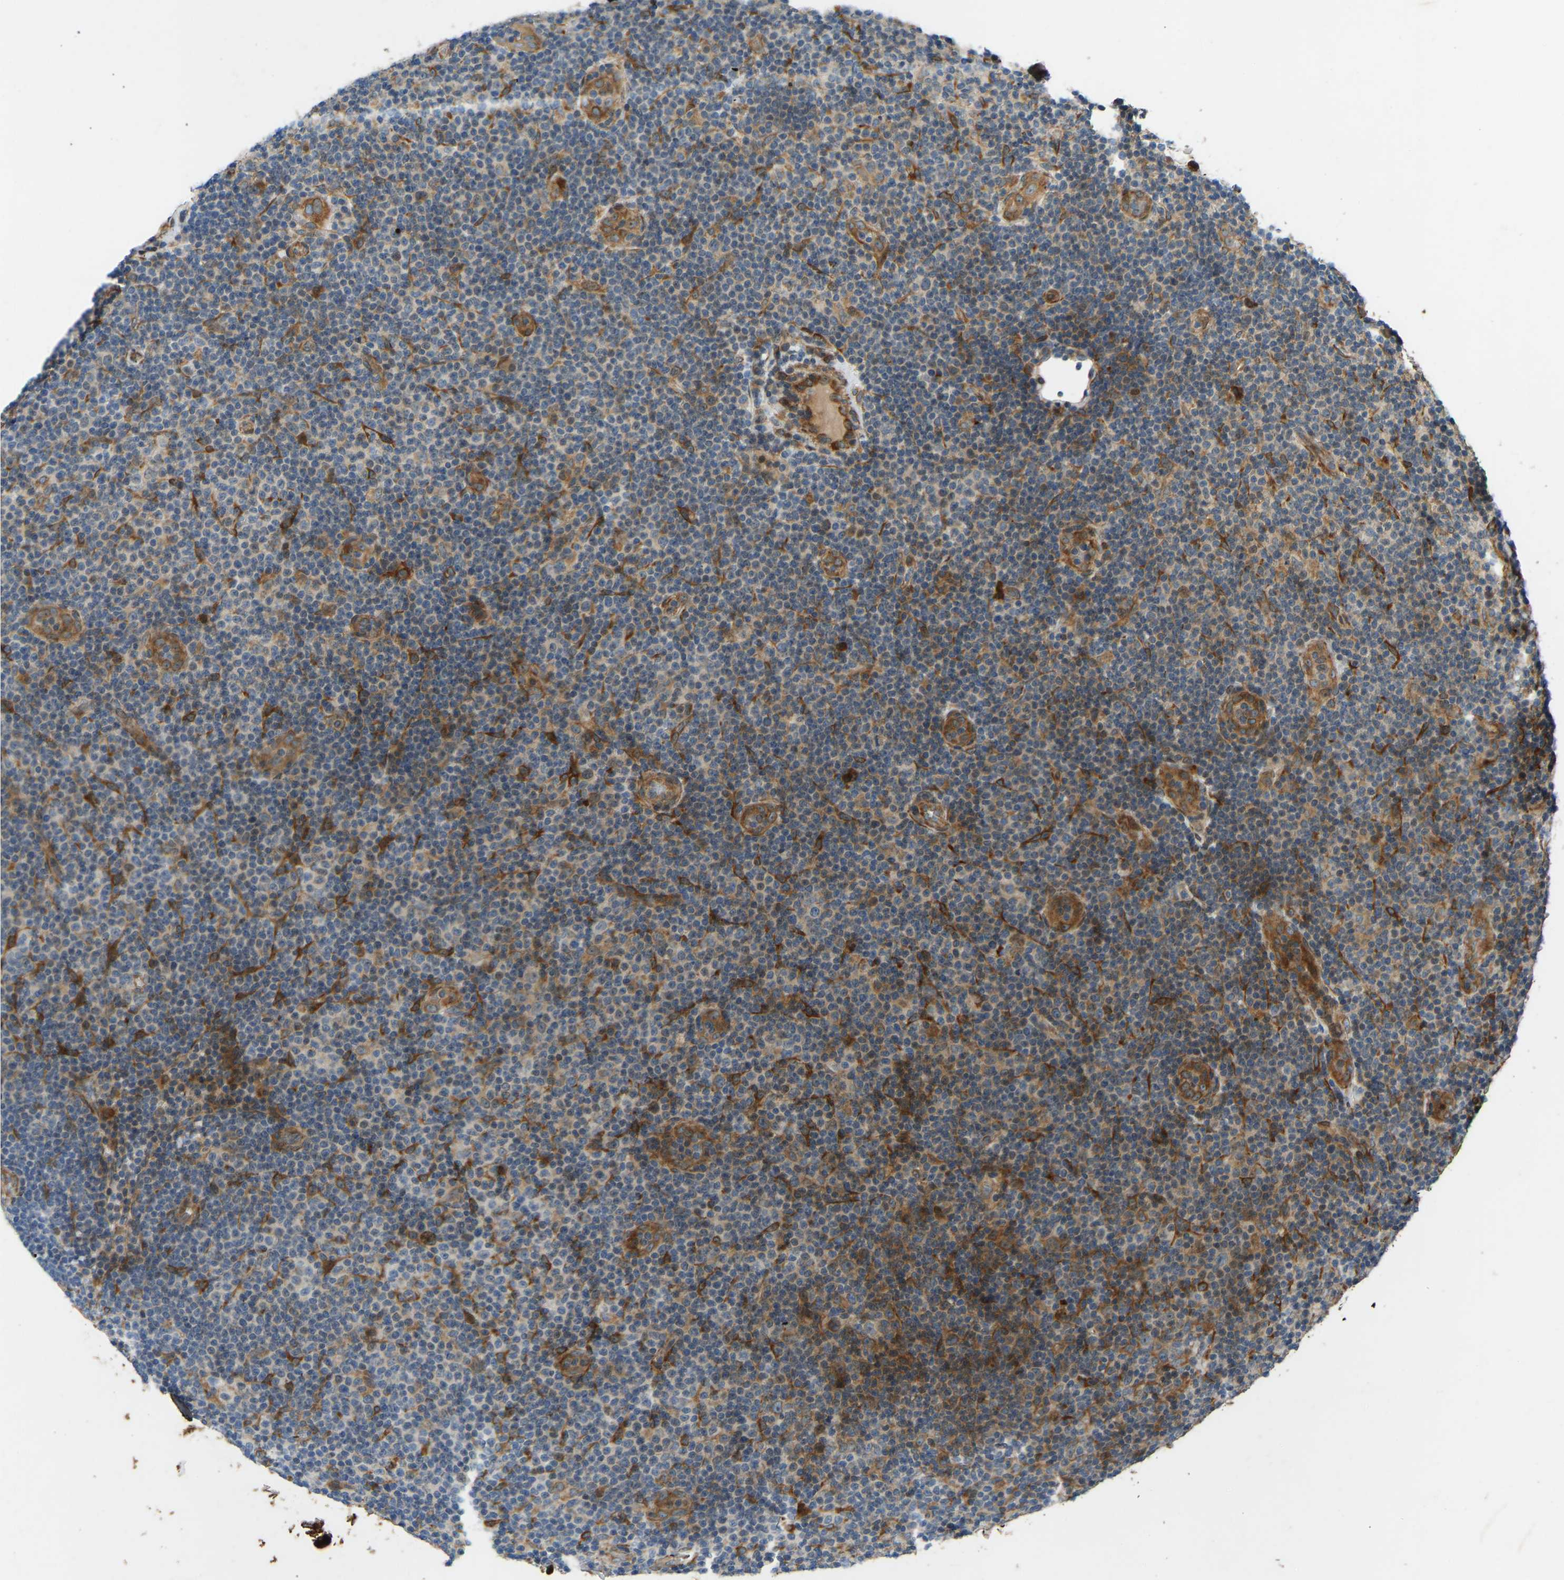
{"staining": {"intensity": "moderate", "quantity": "25%-75%", "location": "cytoplasmic/membranous"}, "tissue": "lymphoma", "cell_type": "Tumor cells", "image_type": "cancer", "snomed": [{"axis": "morphology", "description": "Malignant lymphoma, non-Hodgkin's type, Low grade"}, {"axis": "topography", "description": "Lymph node"}], "caption": "An immunohistochemistry micrograph of neoplastic tissue is shown. Protein staining in brown labels moderate cytoplasmic/membranous positivity in lymphoma within tumor cells.", "gene": "OS9", "patient": {"sex": "male", "age": 66}}